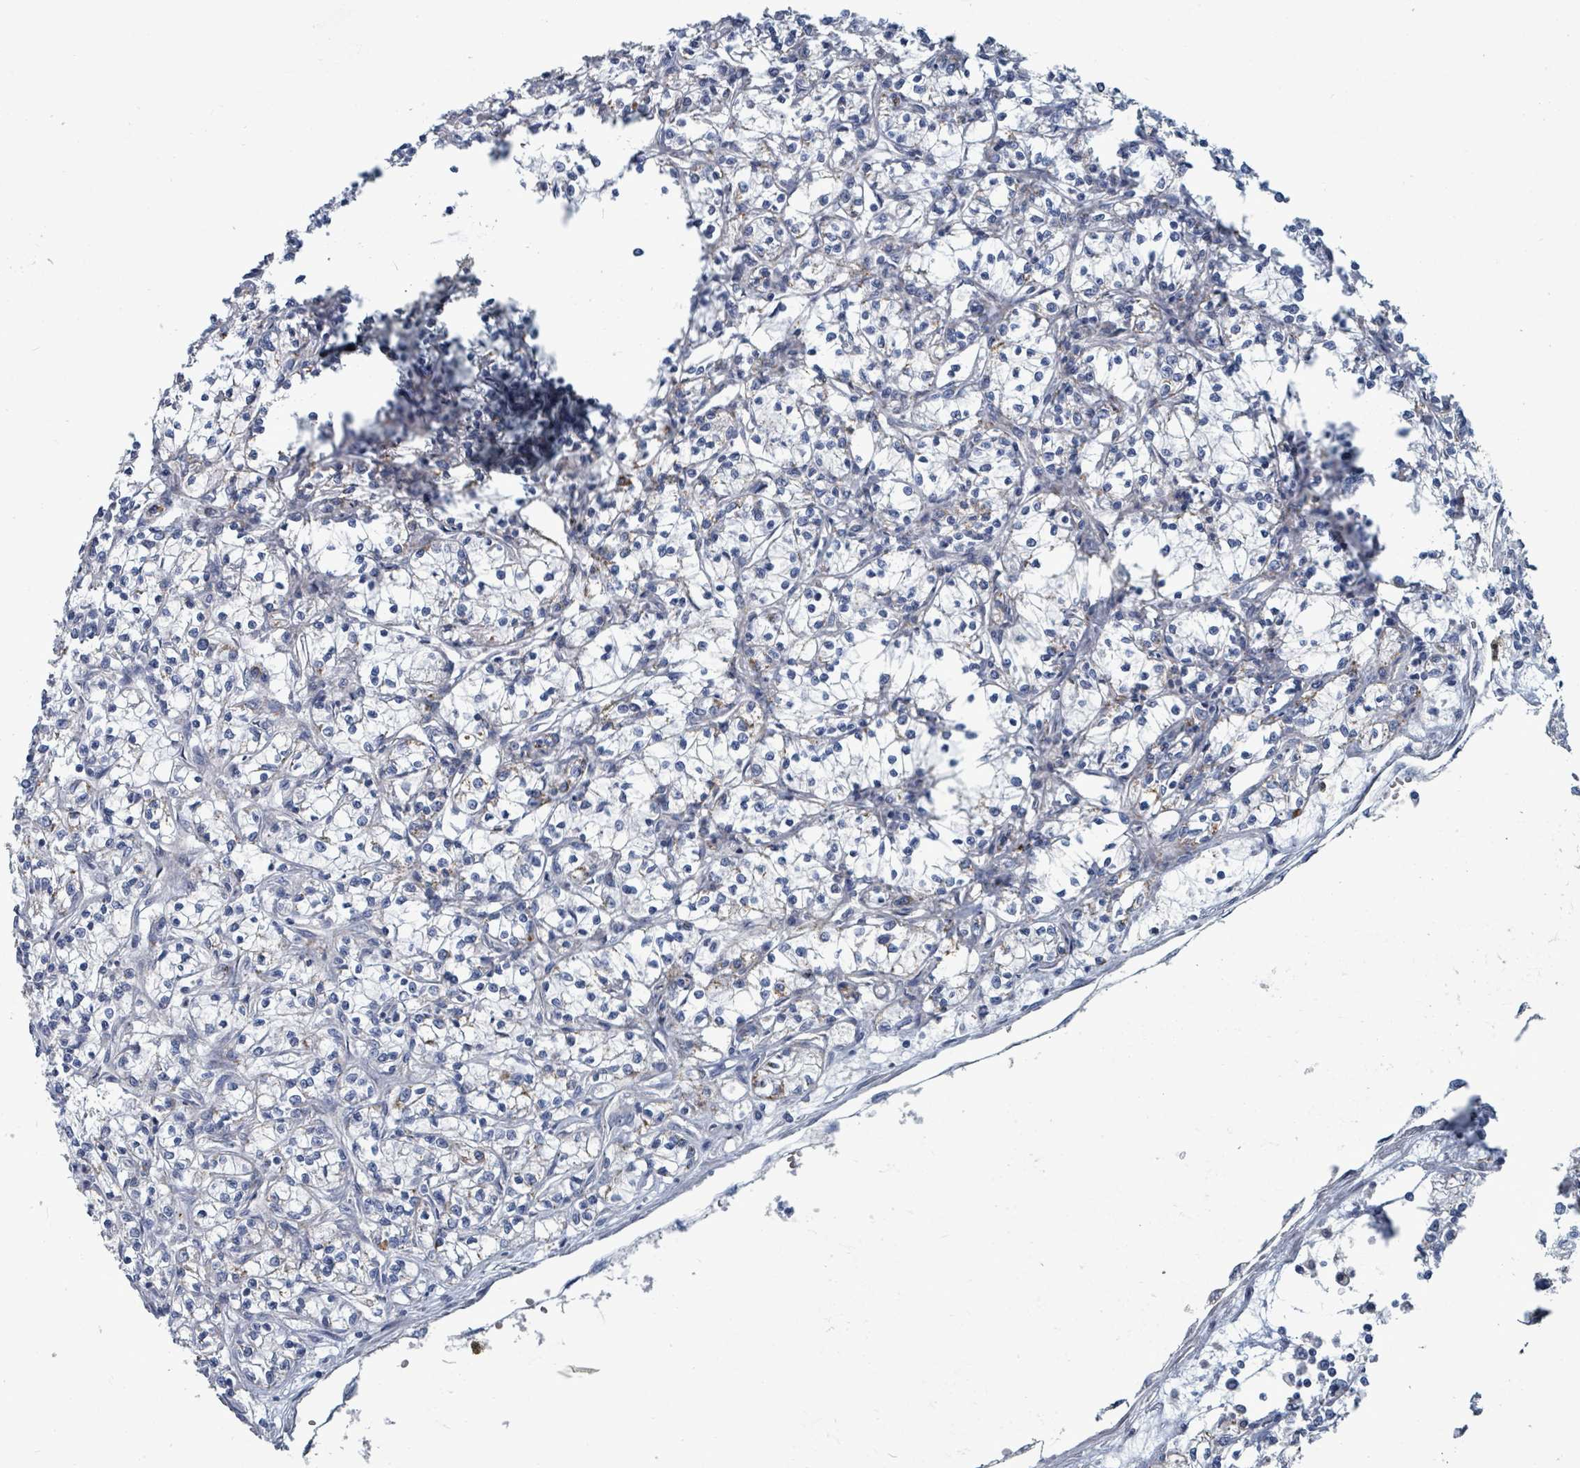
{"staining": {"intensity": "negative", "quantity": "none", "location": "none"}, "tissue": "renal cancer", "cell_type": "Tumor cells", "image_type": "cancer", "snomed": [{"axis": "morphology", "description": "Adenocarcinoma, NOS"}, {"axis": "topography", "description": "Kidney"}], "caption": "There is no significant expression in tumor cells of renal cancer. The staining is performed using DAB (3,3'-diaminobenzidine) brown chromogen with nuclei counter-stained in using hematoxylin.", "gene": "TRDMT1", "patient": {"sex": "female", "age": 59}}